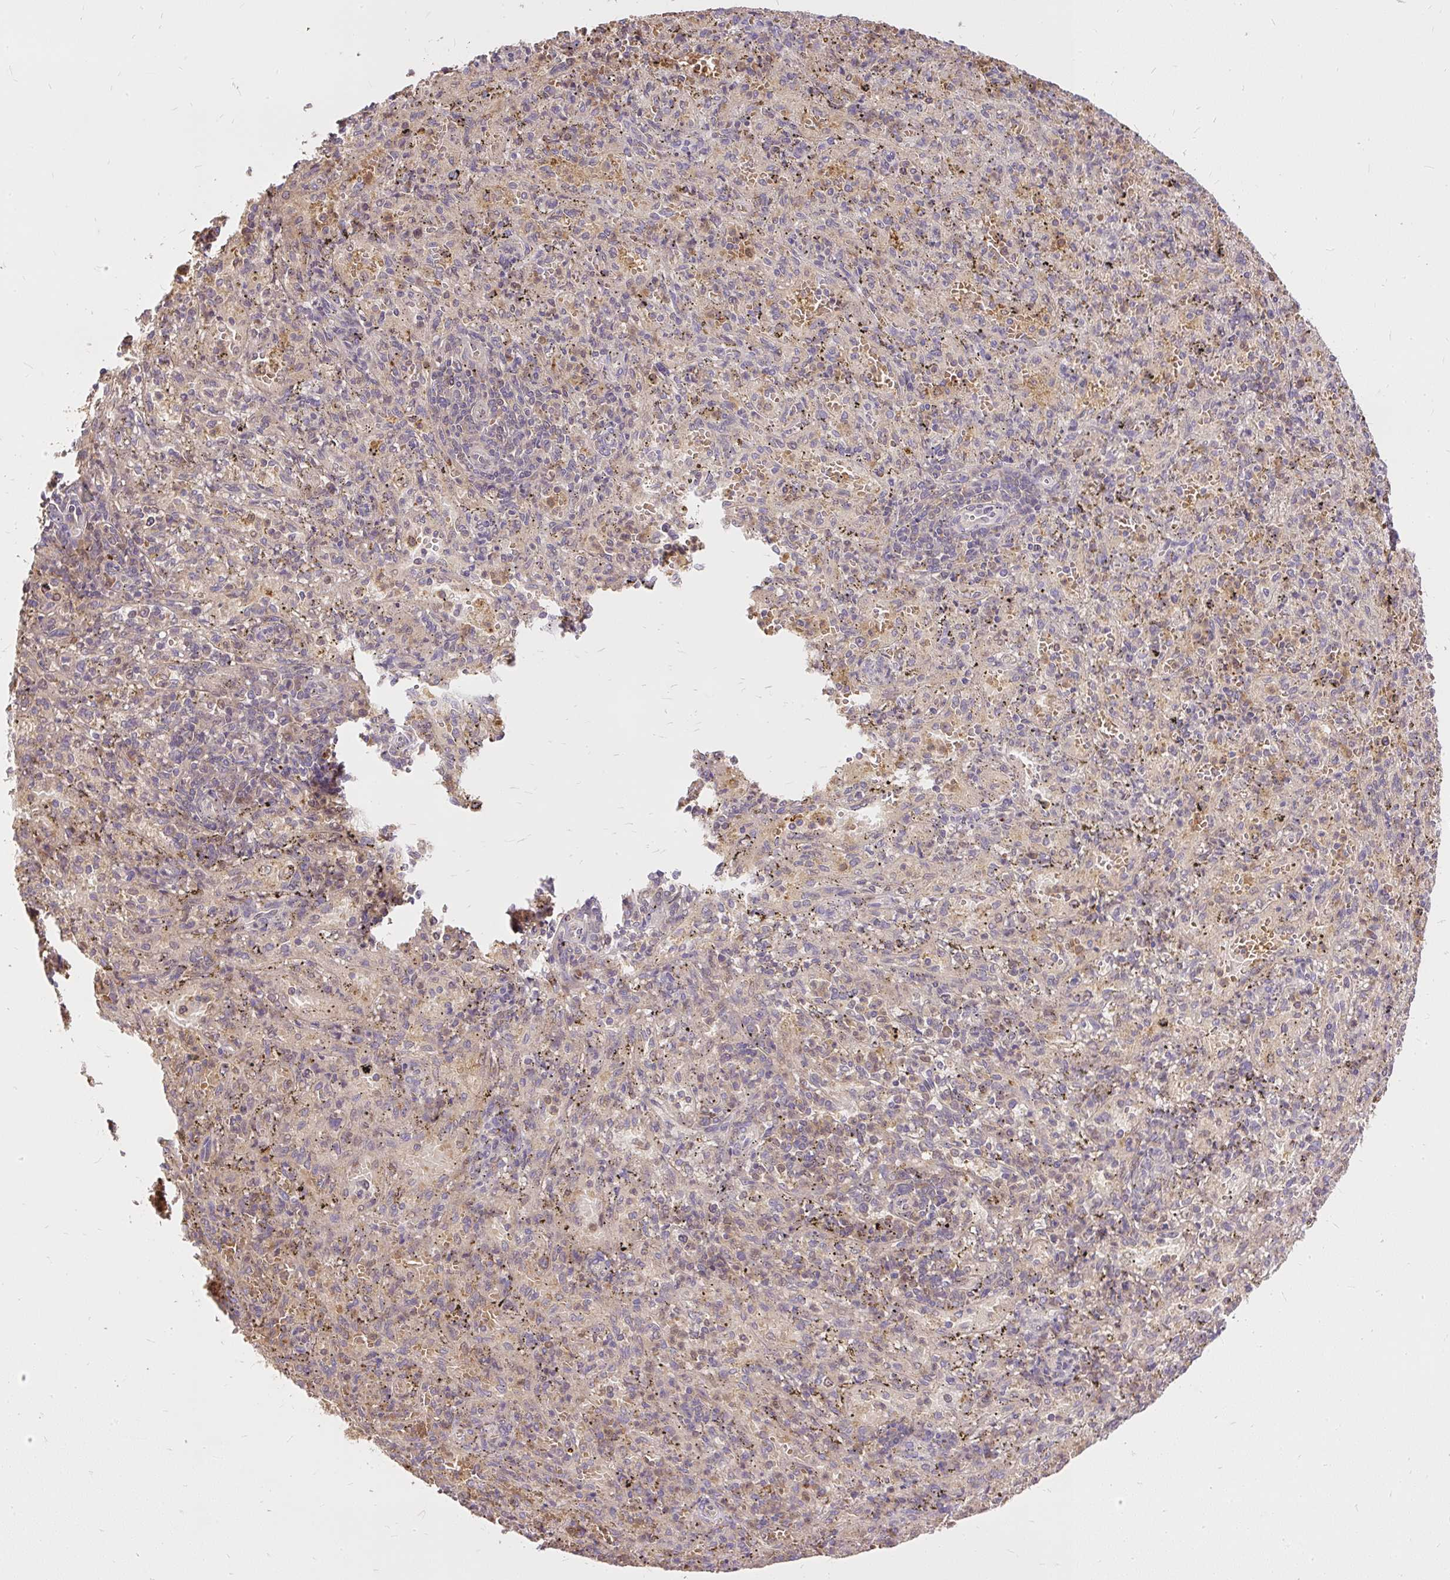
{"staining": {"intensity": "moderate", "quantity": "<25%", "location": "cytoplasmic/membranous"}, "tissue": "spleen", "cell_type": "Cells in red pulp", "image_type": "normal", "snomed": [{"axis": "morphology", "description": "Normal tissue, NOS"}, {"axis": "topography", "description": "Spleen"}], "caption": "DAB immunohistochemical staining of unremarkable human spleen displays moderate cytoplasmic/membranous protein staining in about <25% of cells in red pulp.", "gene": "AP5S1", "patient": {"sex": "male", "age": 57}}